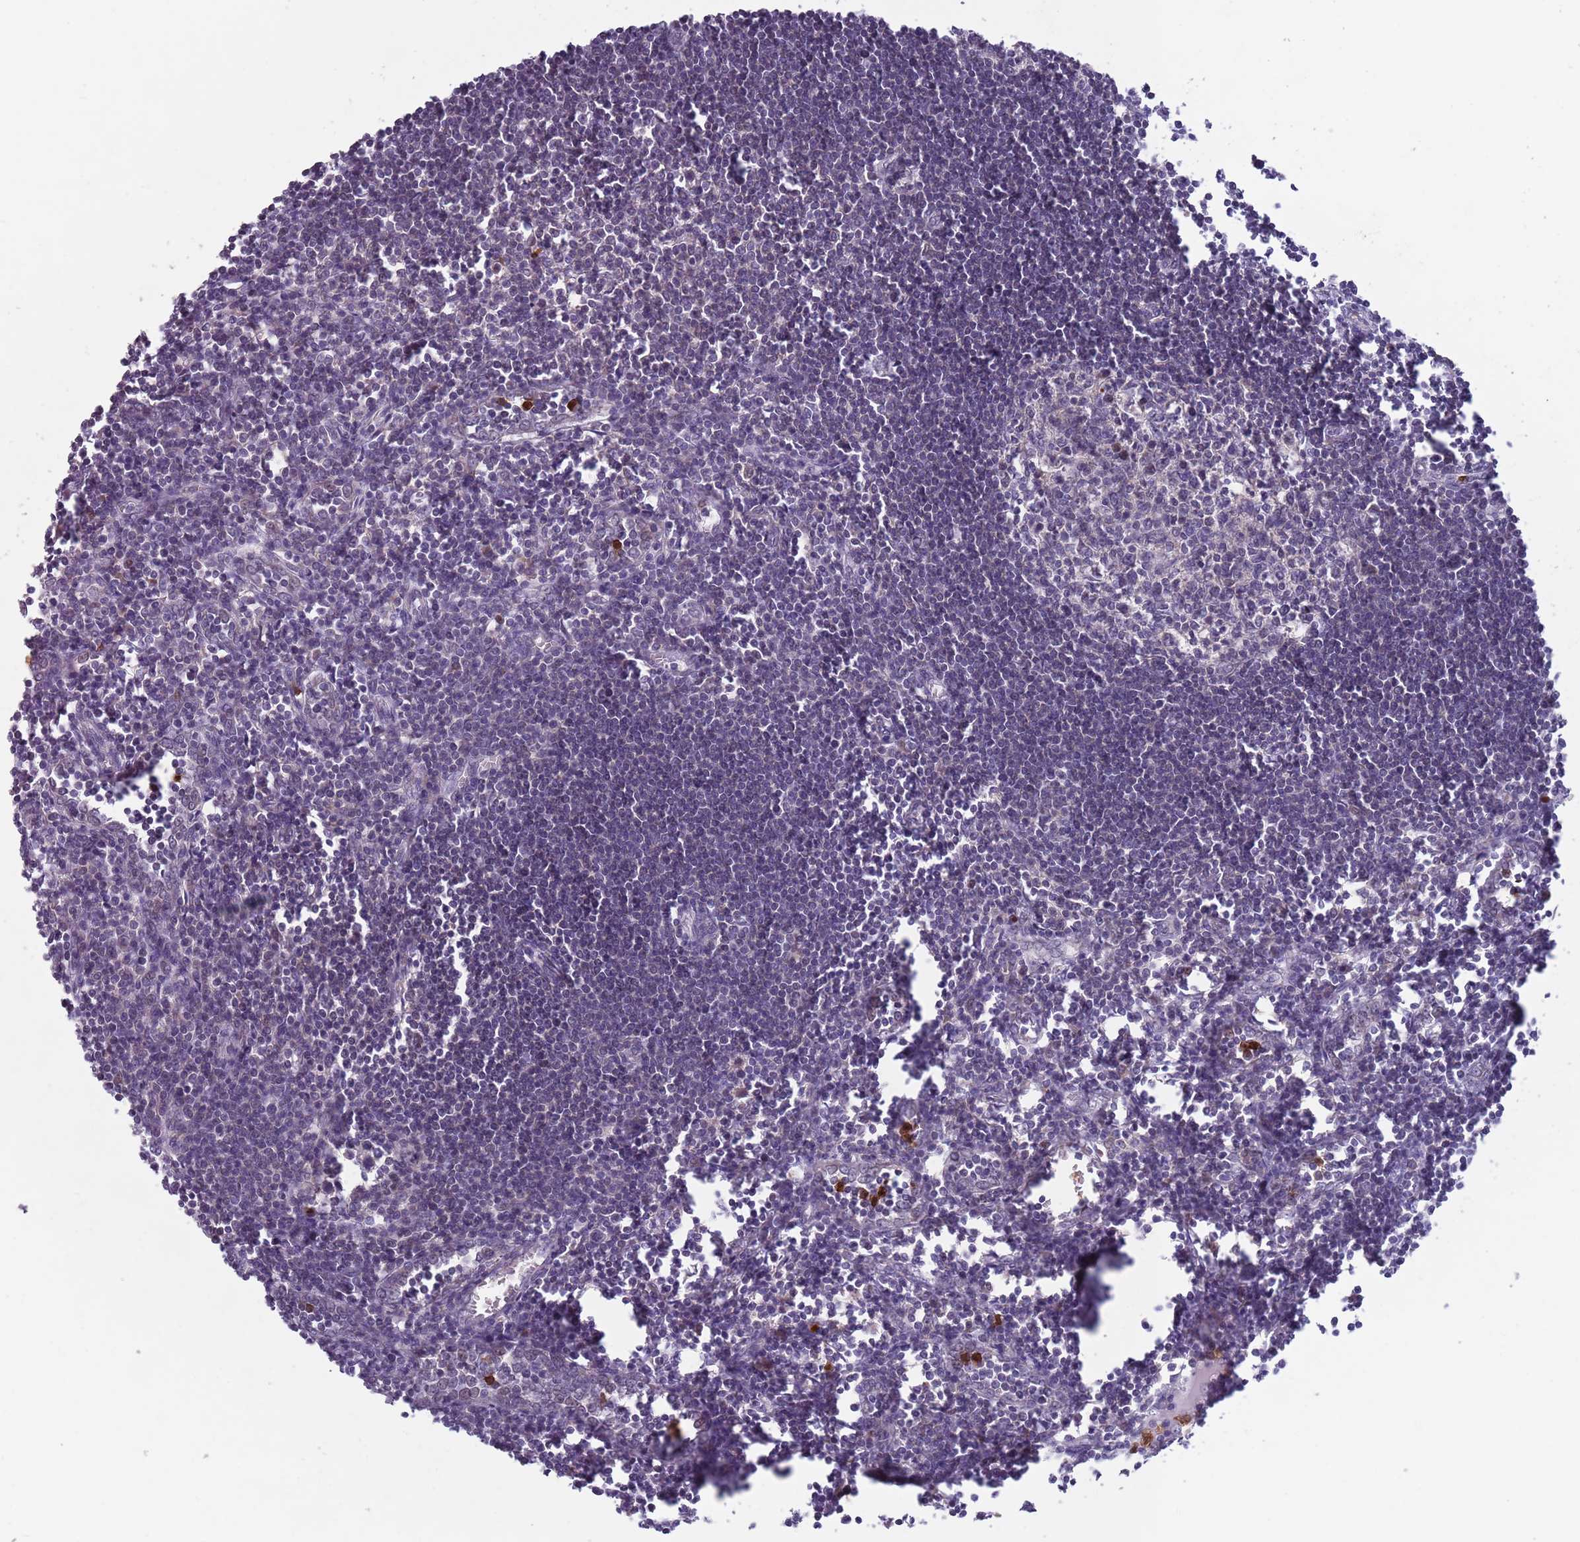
{"staining": {"intensity": "negative", "quantity": "none", "location": "none"}, "tissue": "lymph node", "cell_type": "Germinal center cells", "image_type": "normal", "snomed": [{"axis": "morphology", "description": "Normal tissue, NOS"}, {"axis": "morphology", "description": "Malignant melanoma, Metastatic site"}, {"axis": "topography", "description": "Lymph node"}], "caption": "IHC photomicrograph of benign human lymph node stained for a protein (brown), which reveals no staining in germinal center cells. (Stains: DAB (3,3'-diaminobenzidine) IHC with hematoxylin counter stain, Microscopy: brightfield microscopy at high magnification).", "gene": "TYW1B", "patient": {"sex": "male", "age": 41}}